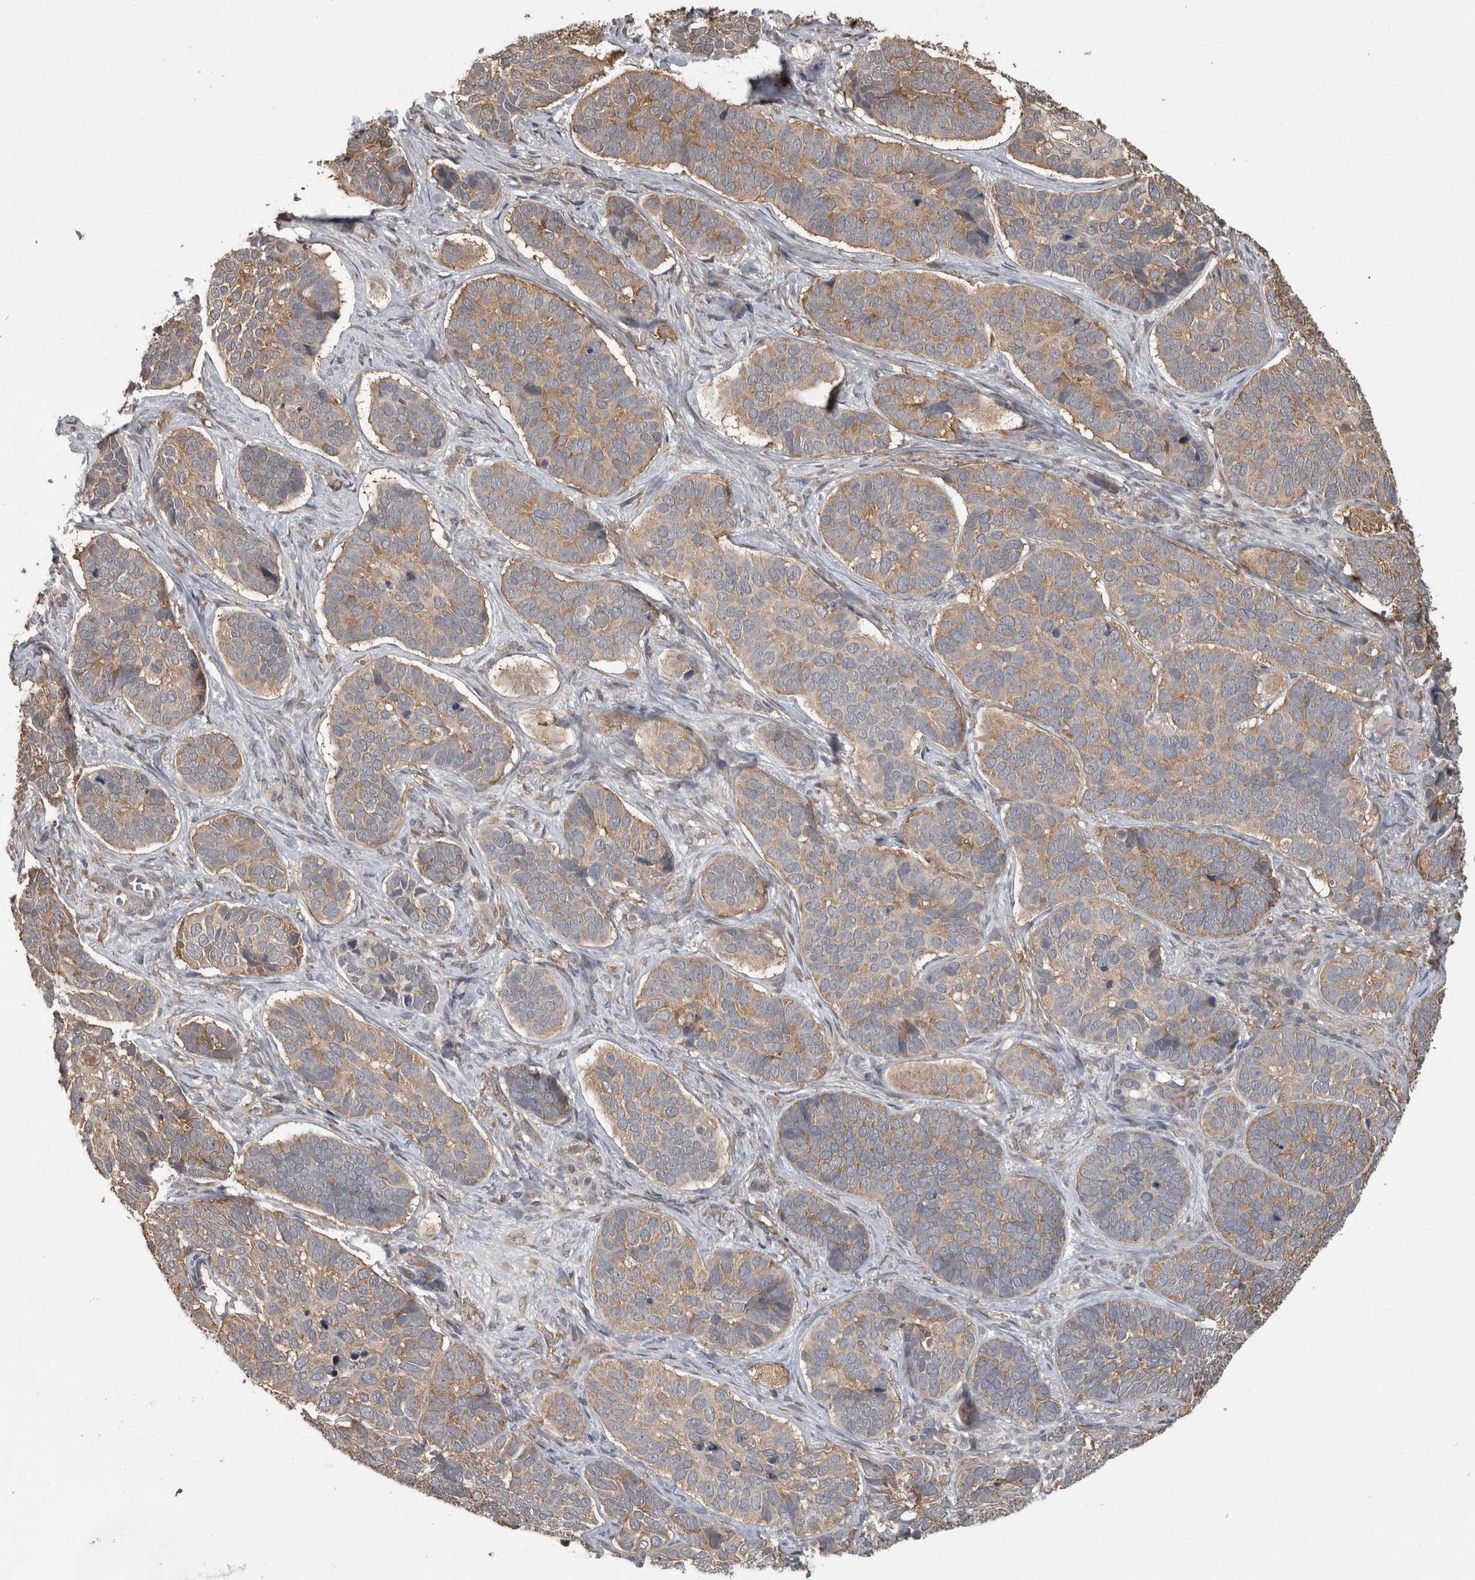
{"staining": {"intensity": "moderate", "quantity": ">75%", "location": "cytoplasmic/membranous"}, "tissue": "skin cancer", "cell_type": "Tumor cells", "image_type": "cancer", "snomed": [{"axis": "morphology", "description": "Basal cell carcinoma"}, {"axis": "topography", "description": "Skin"}], "caption": "This is an image of immunohistochemistry (IHC) staining of skin cancer, which shows moderate positivity in the cytoplasmic/membranous of tumor cells.", "gene": "ATXN2", "patient": {"sex": "male", "age": 62}}